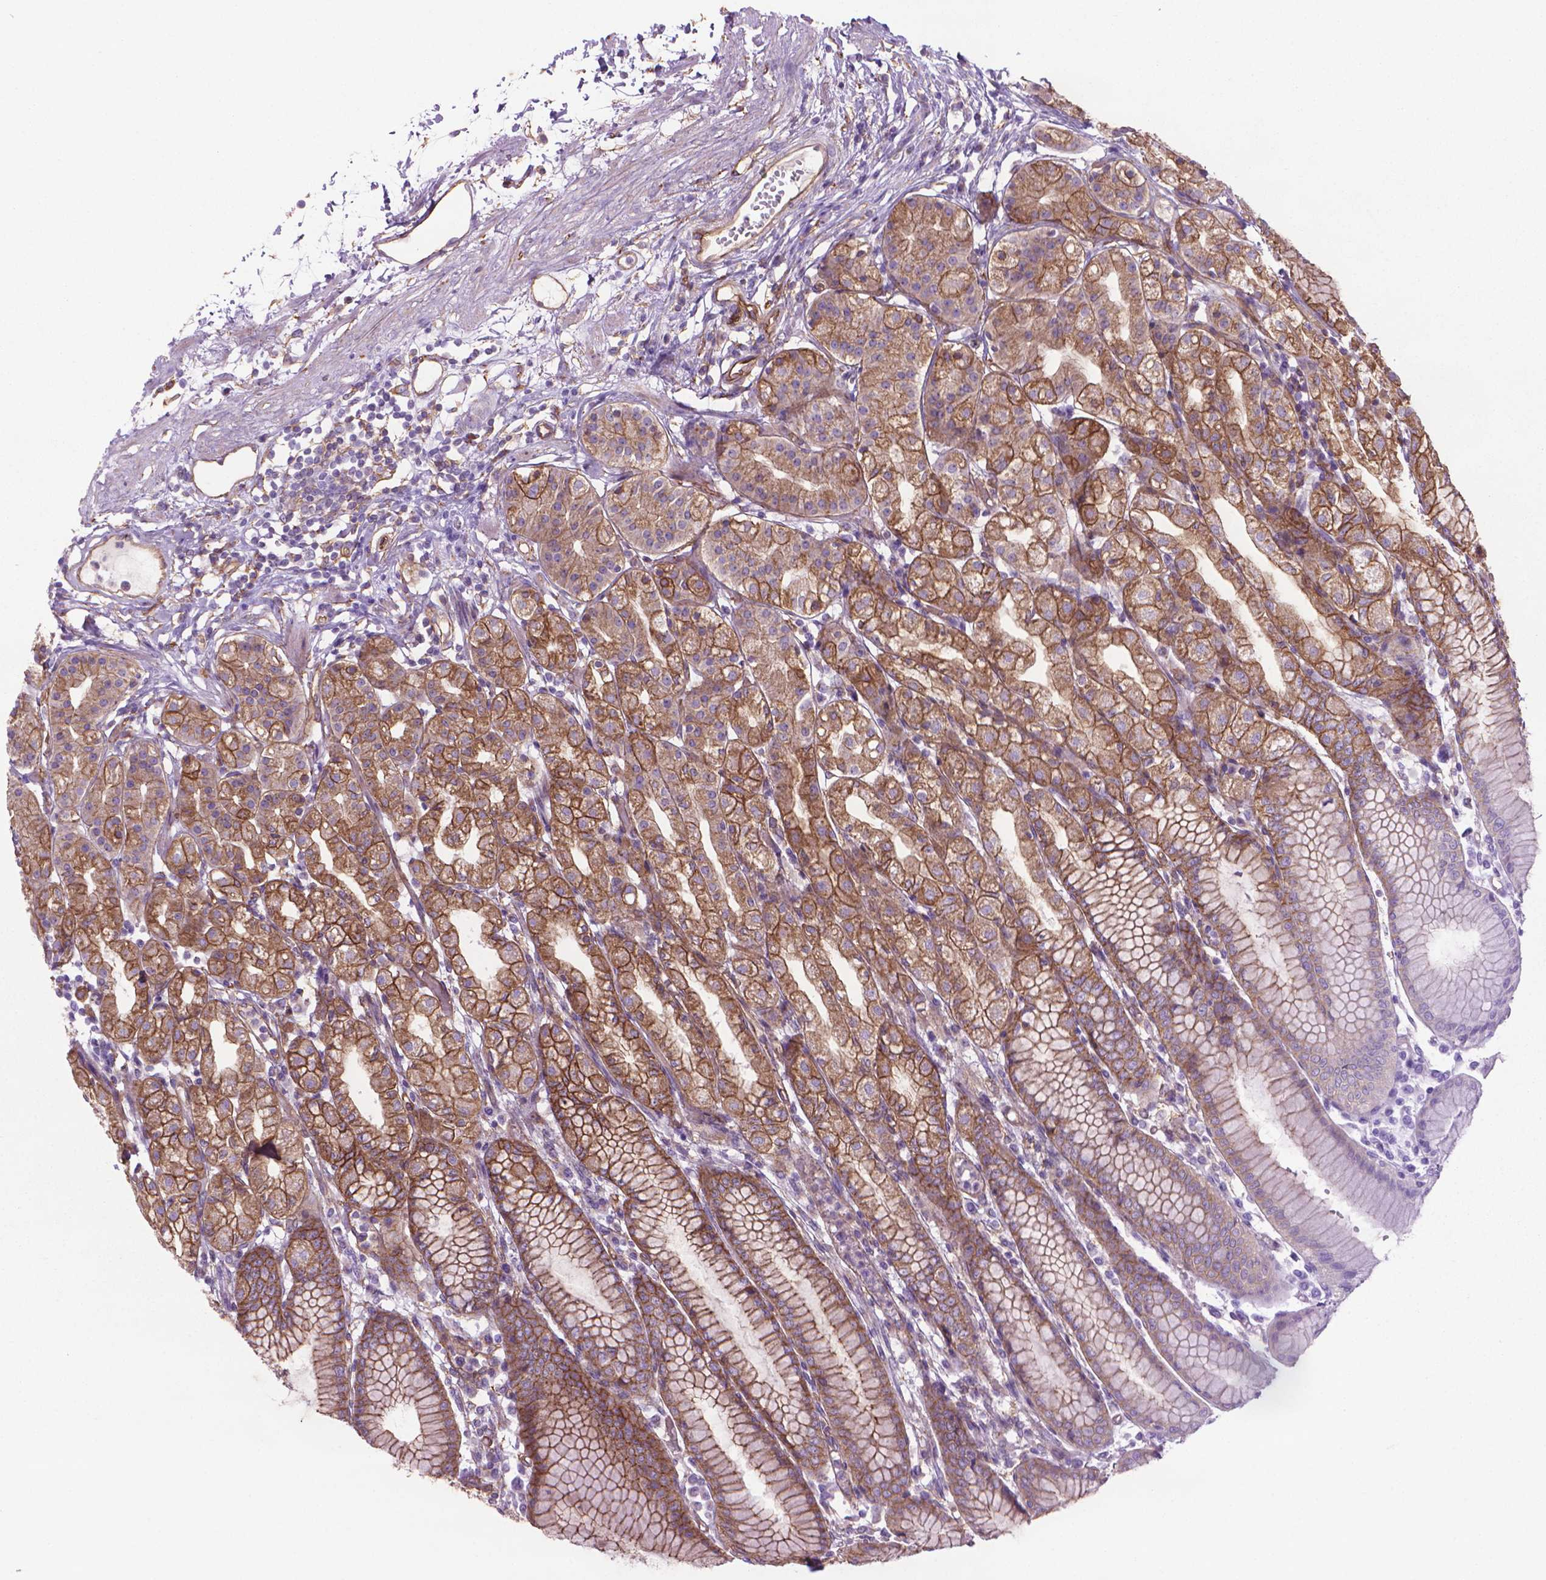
{"staining": {"intensity": "moderate", "quantity": ">75%", "location": "cytoplasmic/membranous"}, "tissue": "stomach", "cell_type": "Glandular cells", "image_type": "normal", "snomed": [{"axis": "morphology", "description": "Normal tissue, NOS"}, {"axis": "topography", "description": "Skeletal muscle"}, {"axis": "topography", "description": "Stomach"}], "caption": "Benign stomach was stained to show a protein in brown. There is medium levels of moderate cytoplasmic/membranous positivity in approximately >75% of glandular cells. The staining was performed using DAB (3,3'-diaminobenzidine), with brown indicating positive protein expression. Nuclei are stained blue with hematoxylin.", "gene": "TENT5A", "patient": {"sex": "female", "age": 57}}